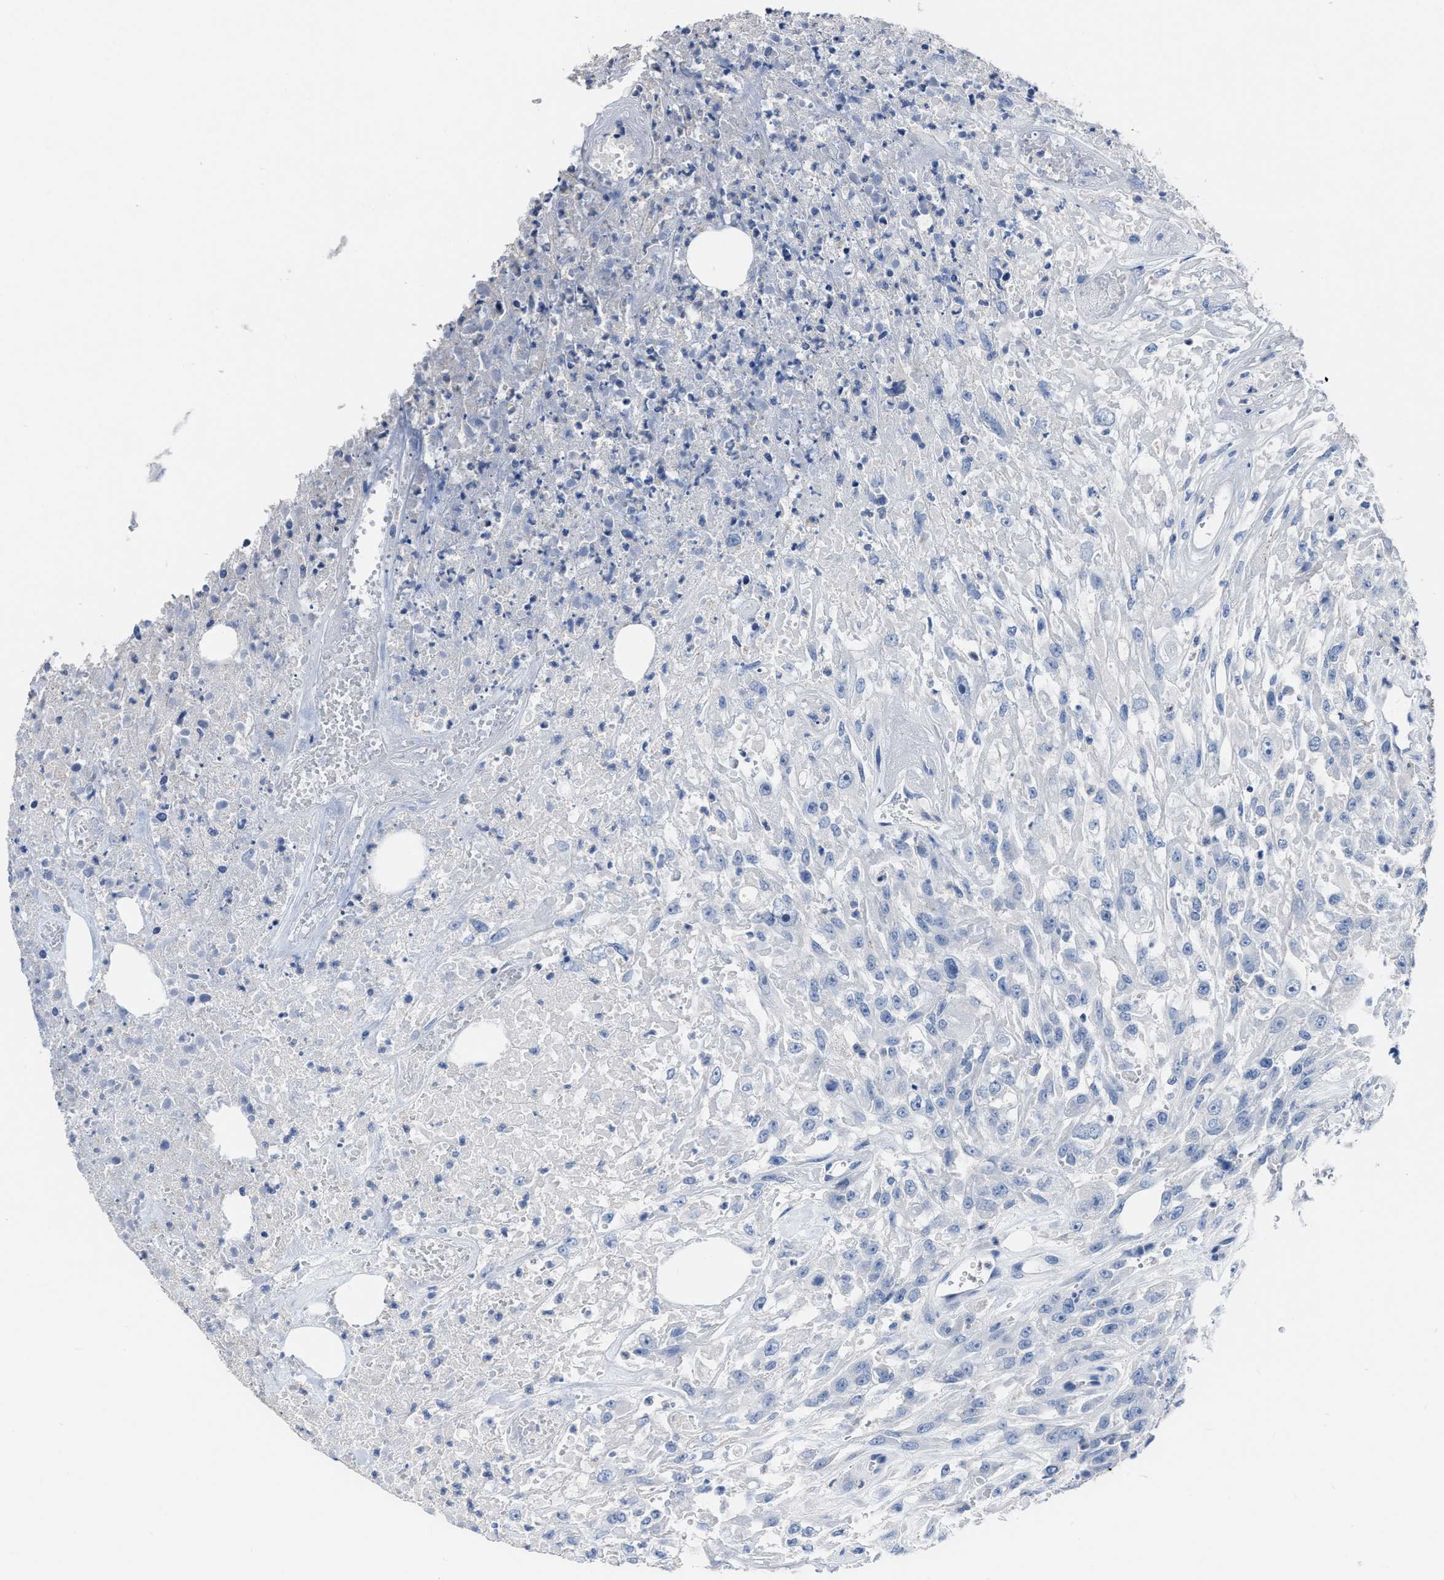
{"staining": {"intensity": "negative", "quantity": "none", "location": "none"}, "tissue": "urothelial cancer", "cell_type": "Tumor cells", "image_type": "cancer", "snomed": [{"axis": "morphology", "description": "Urothelial carcinoma, High grade"}, {"axis": "topography", "description": "Urinary bladder"}], "caption": "DAB (3,3'-diaminobenzidine) immunohistochemical staining of urothelial carcinoma (high-grade) reveals no significant staining in tumor cells.", "gene": "CEACAM5", "patient": {"sex": "male", "age": 46}}